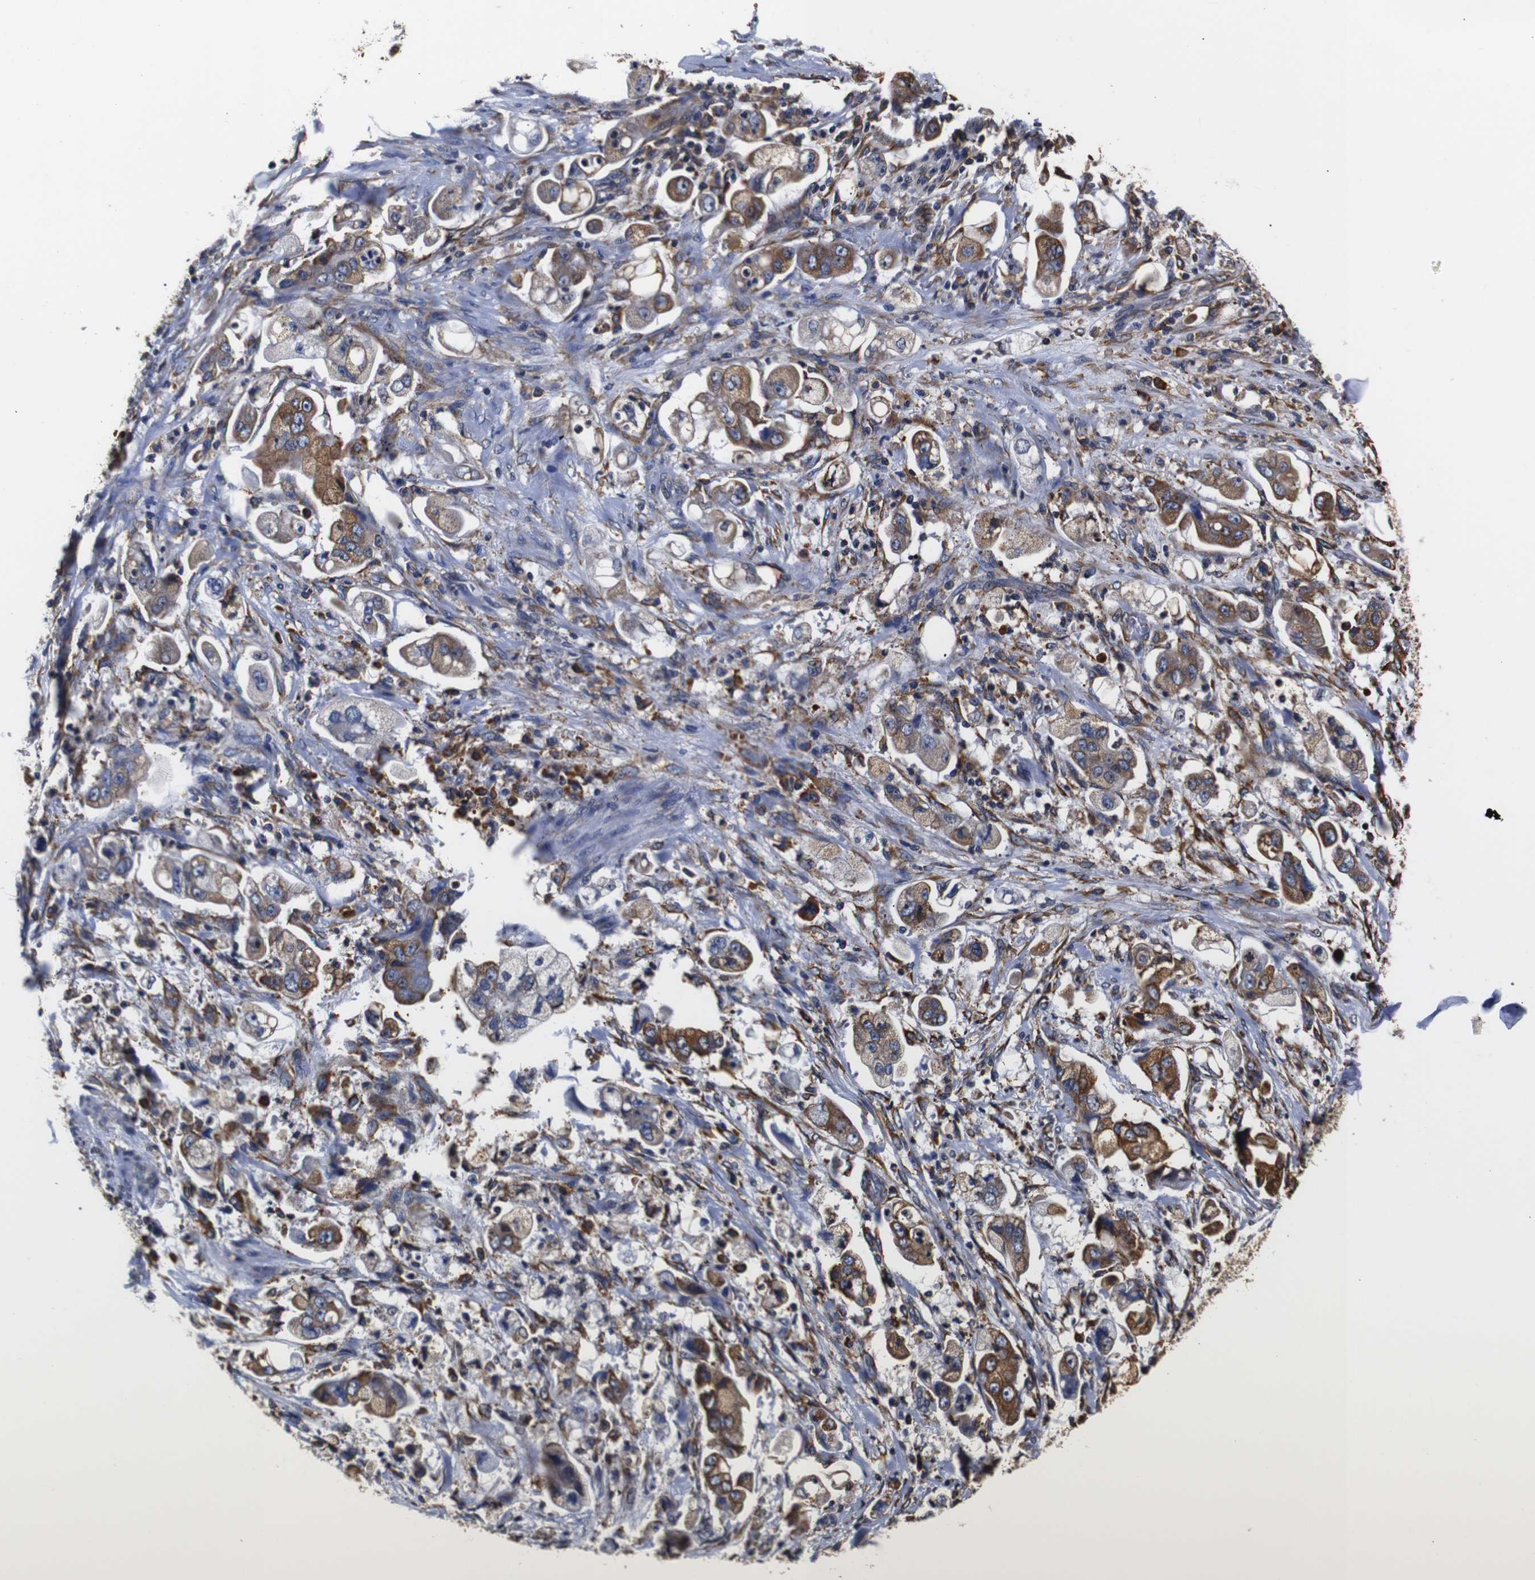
{"staining": {"intensity": "moderate", "quantity": ">75%", "location": "cytoplasmic/membranous"}, "tissue": "stomach cancer", "cell_type": "Tumor cells", "image_type": "cancer", "snomed": [{"axis": "morphology", "description": "Adenocarcinoma, NOS"}, {"axis": "topography", "description": "Stomach"}], "caption": "There is medium levels of moderate cytoplasmic/membranous staining in tumor cells of adenocarcinoma (stomach), as demonstrated by immunohistochemical staining (brown color).", "gene": "PPIB", "patient": {"sex": "male", "age": 62}}